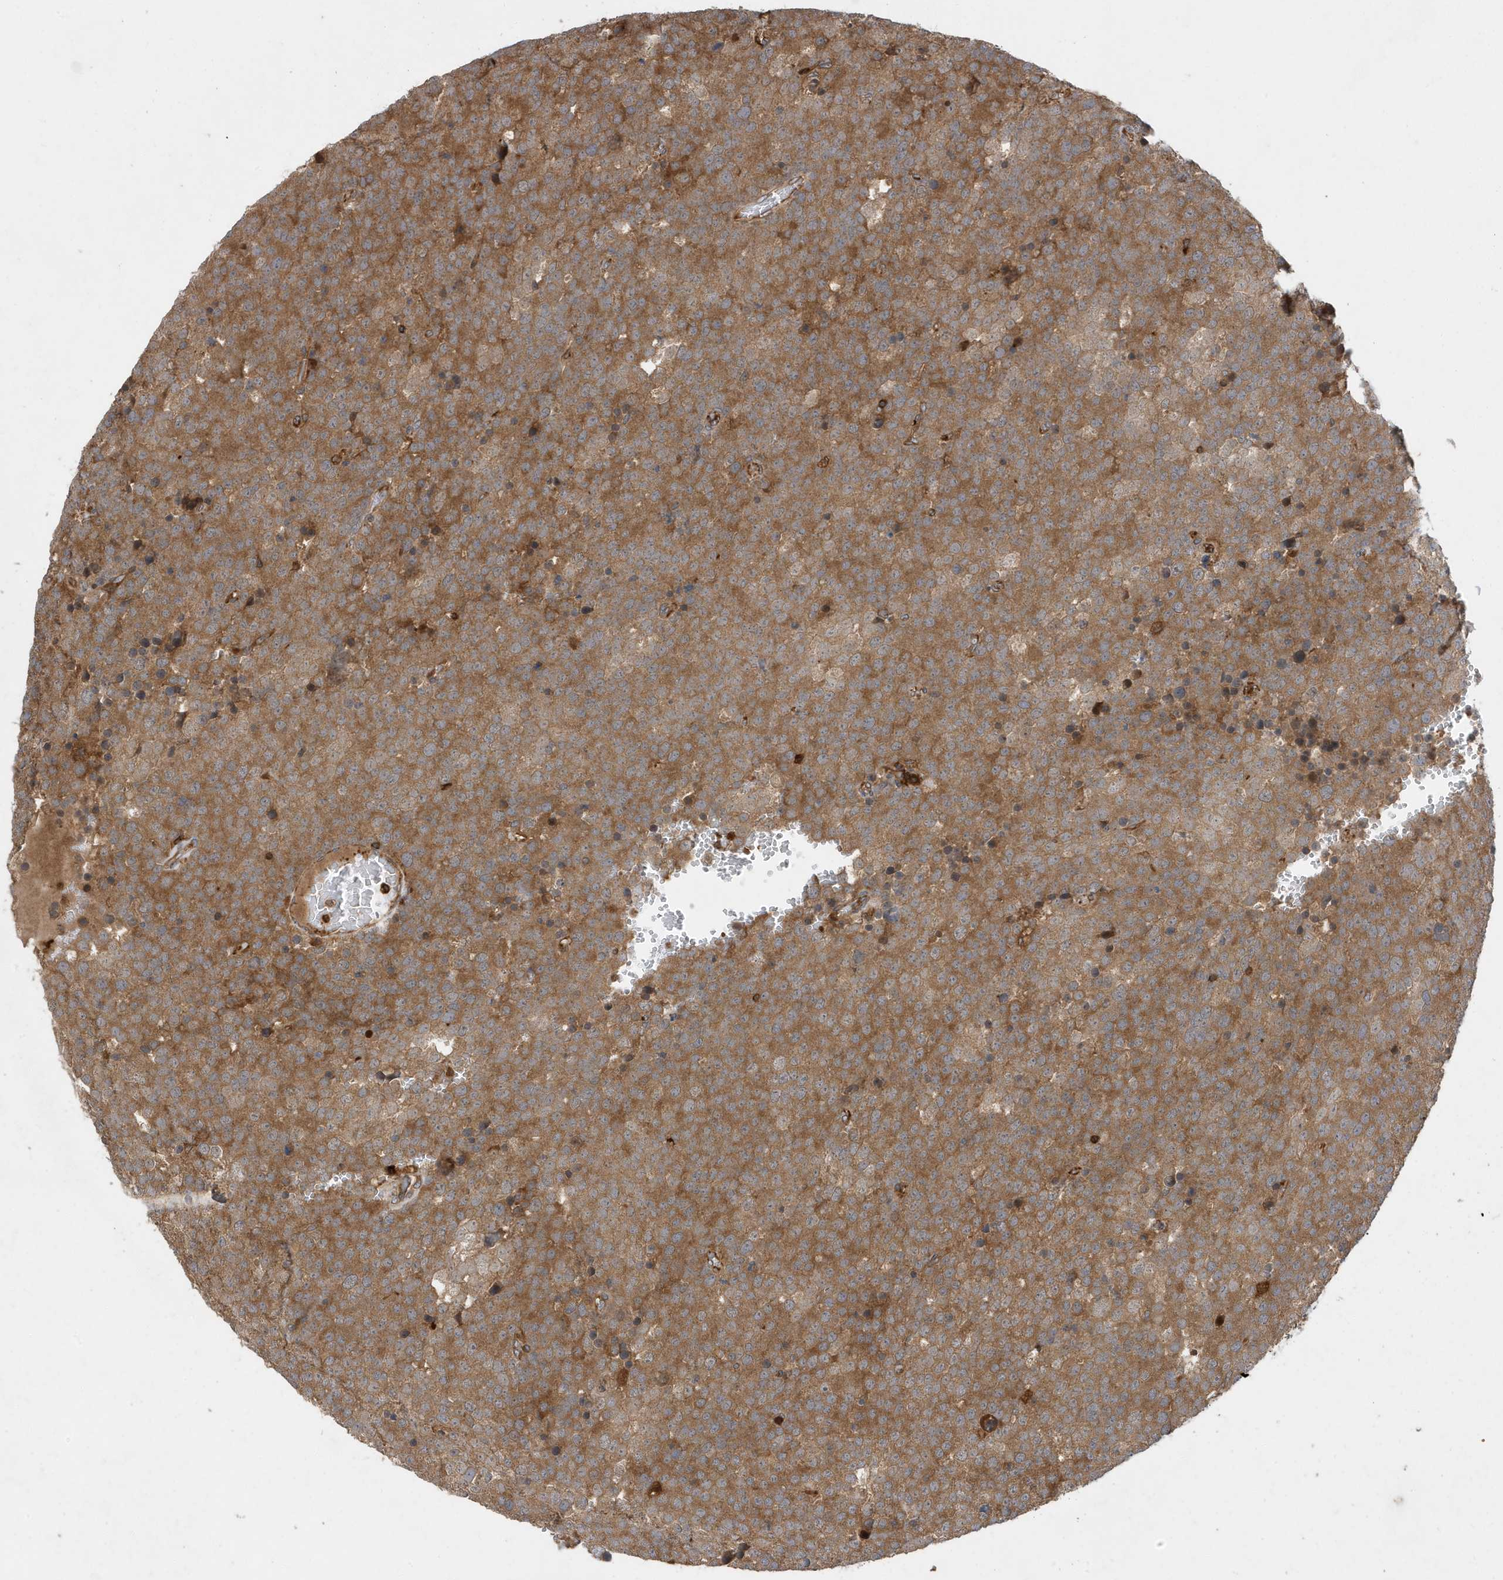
{"staining": {"intensity": "moderate", "quantity": ">75%", "location": "cytoplasmic/membranous"}, "tissue": "testis cancer", "cell_type": "Tumor cells", "image_type": "cancer", "snomed": [{"axis": "morphology", "description": "Seminoma, NOS"}, {"axis": "topography", "description": "Testis"}], "caption": "IHC of human seminoma (testis) reveals medium levels of moderate cytoplasmic/membranous positivity in about >75% of tumor cells.", "gene": "LAPTM4A", "patient": {"sex": "male", "age": 71}}